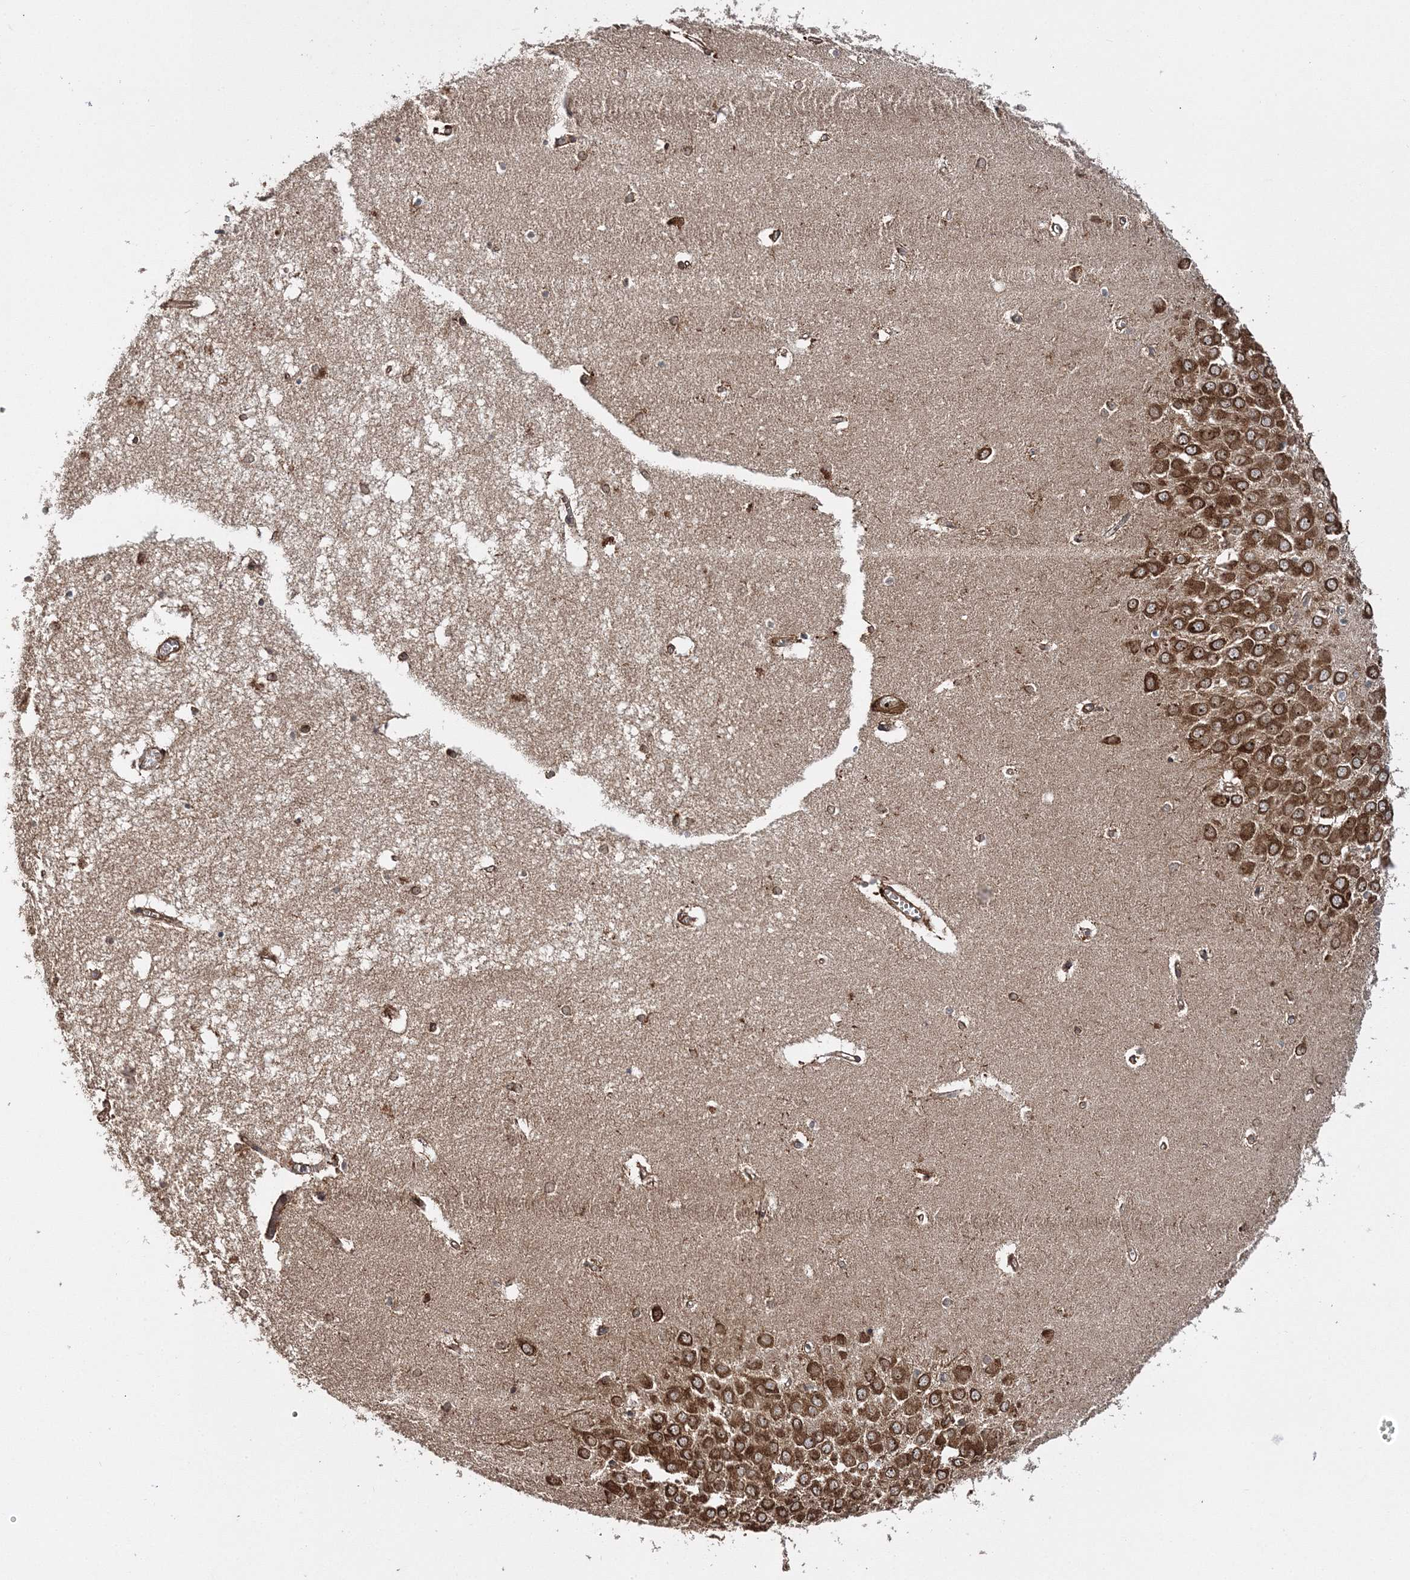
{"staining": {"intensity": "moderate", "quantity": "<25%", "location": "cytoplasmic/membranous"}, "tissue": "hippocampus", "cell_type": "Glial cells", "image_type": "normal", "snomed": [{"axis": "morphology", "description": "Normal tissue, NOS"}, {"axis": "topography", "description": "Hippocampus"}], "caption": "Benign hippocampus was stained to show a protein in brown. There is low levels of moderate cytoplasmic/membranous expression in approximately <25% of glial cells. The staining was performed using DAB, with brown indicating positive protein expression. Nuclei are stained blue with hematoxylin.", "gene": "SCRN3", "patient": {"sex": "male", "age": 70}}